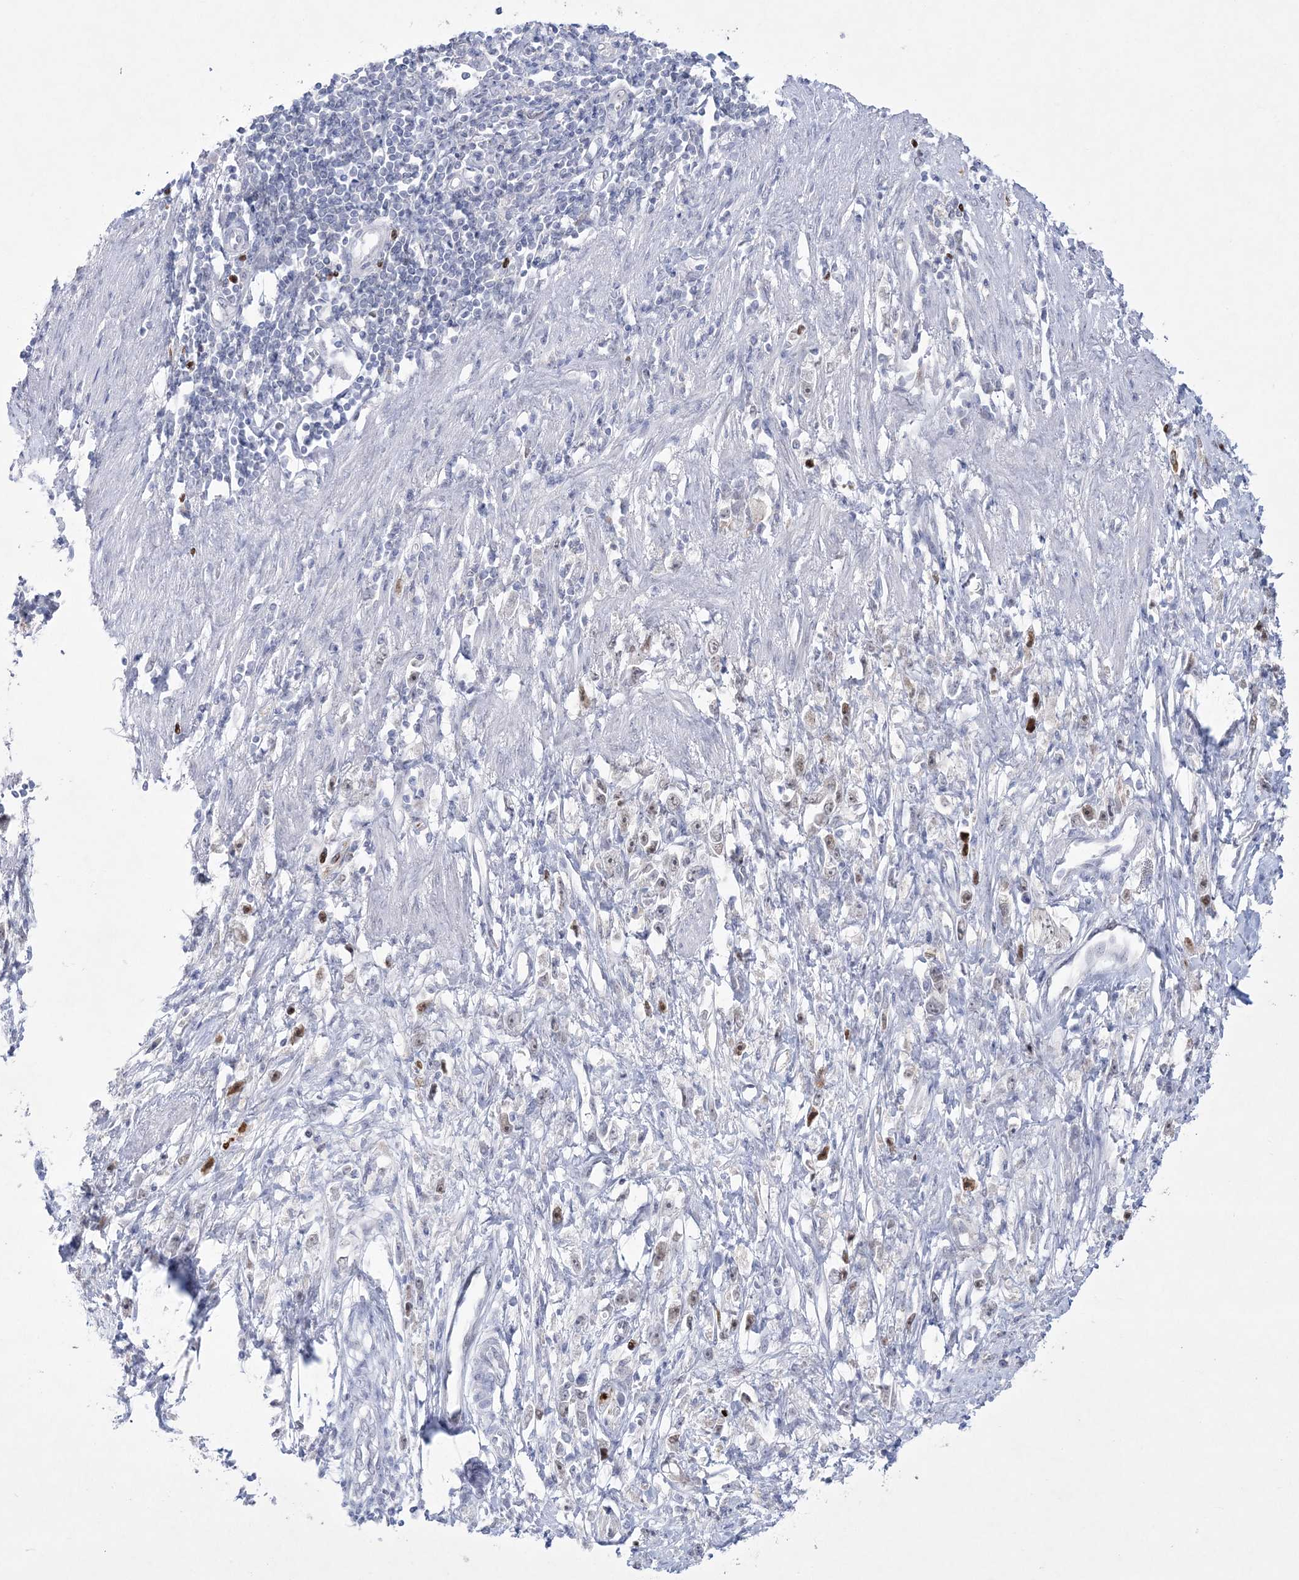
{"staining": {"intensity": "moderate", "quantity": "<25%", "location": "nuclear"}, "tissue": "stomach cancer", "cell_type": "Tumor cells", "image_type": "cancer", "snomed": [{"axis": "morphology", "description": "Adenocarcinoma, NOS"}, {"axis": "topography", "description": "Stomach"}], "caption": "DAB (3,3'-diaminobenzidine) immunohistochemical staining of stomach adenocarcinoma reveals moderate nuclear protein staining in approximately <25% of tumor cells.", "gene": "WDR27", "patient": {"sex": "female", "age": 59}}